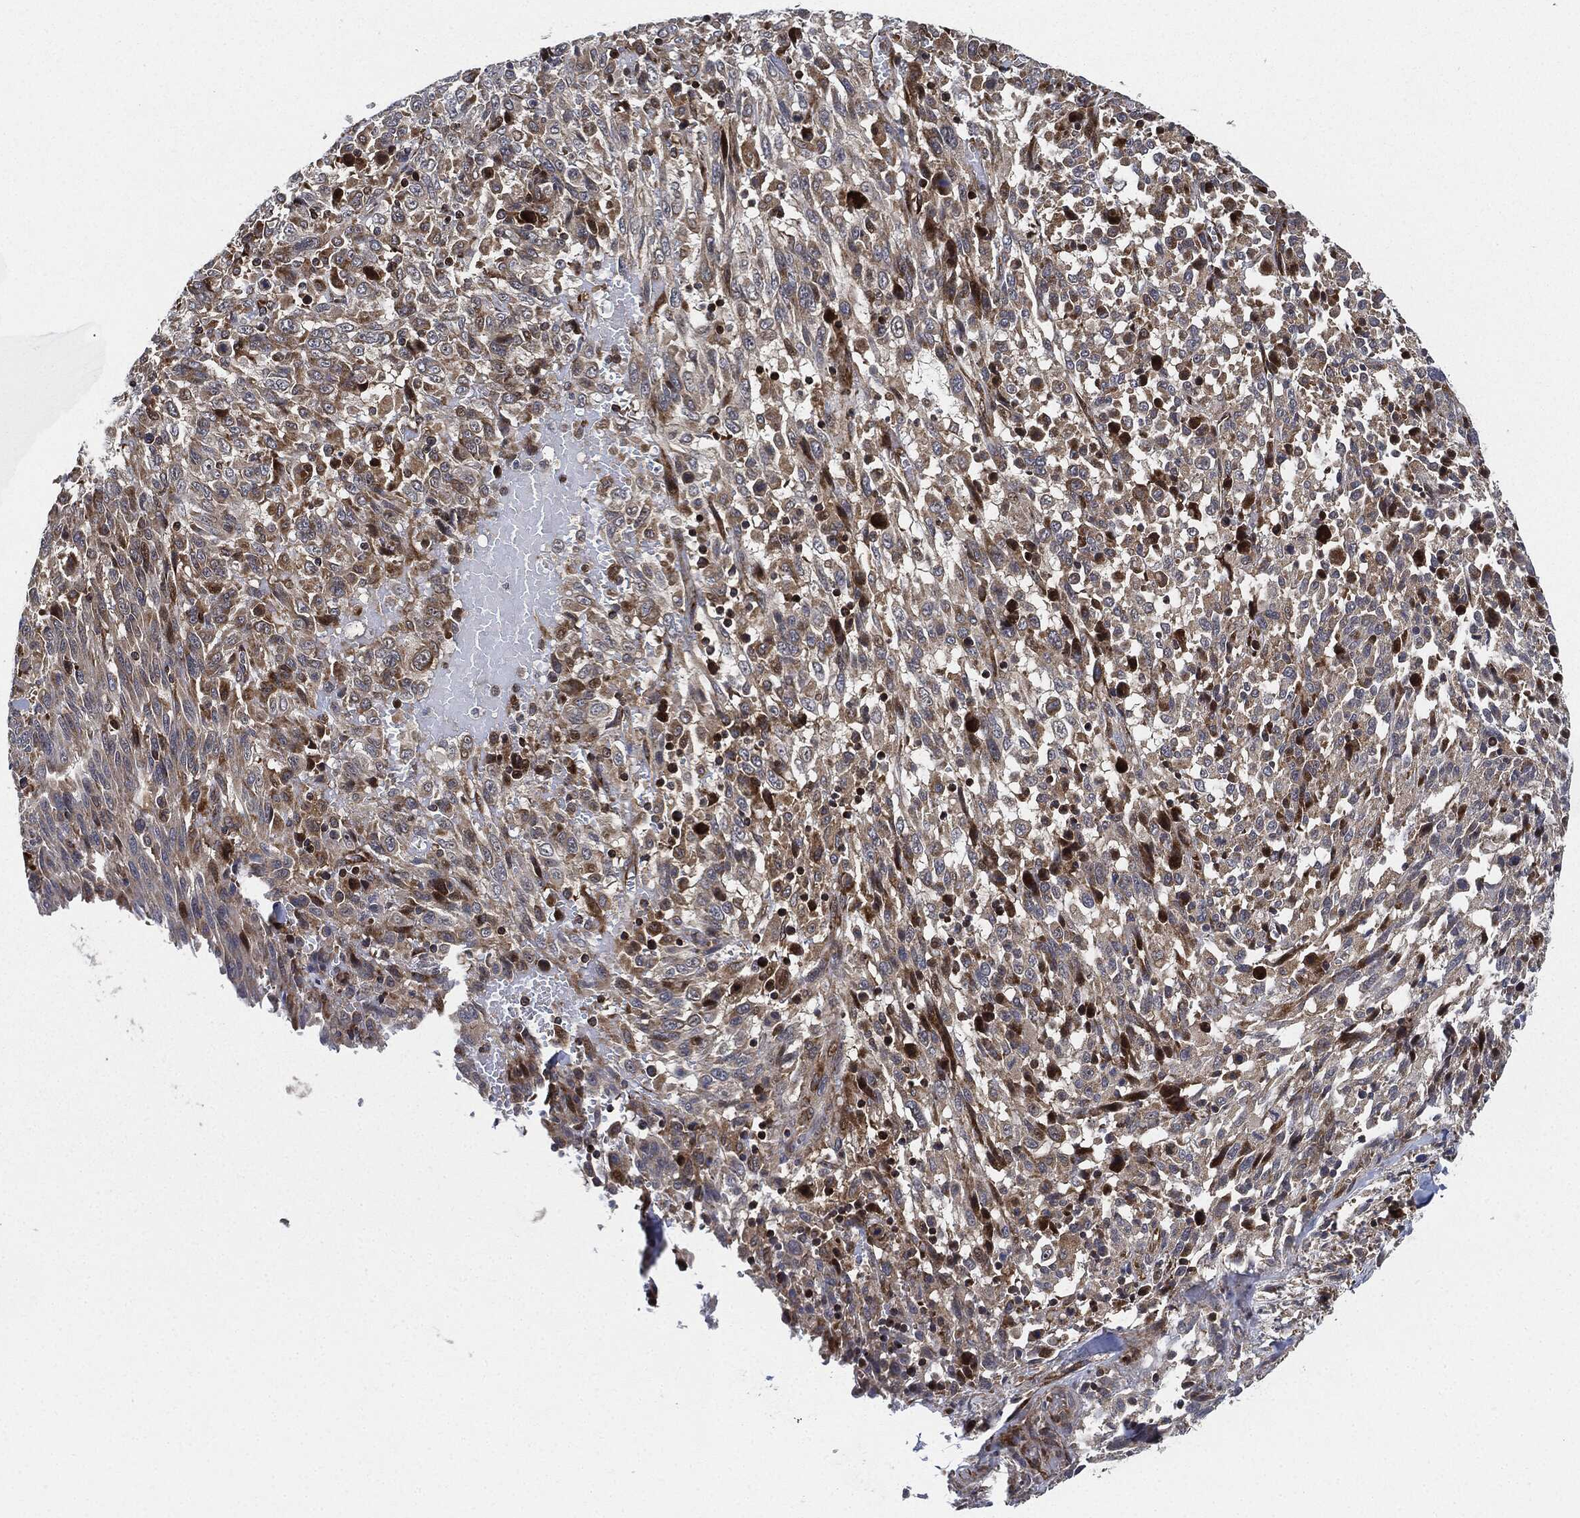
{"staining": {"intensity": "moderate", "quantity": "<25%", "location": "cytoplasmic/membranous"}, "tissue": "melanoma", "cell_type": "Tumor cells", "image_type": "cancer", "snomed": [{"axis": "morphology", "description": "Malignant melanoma, NOS"}, {"axis": "topography", "description": "Skin"}], "caption": "Moderate cytoplasmic/membranous protein positivity is appreciated in approximately <25% of tumor cells in malignant melanoma. (DAB IHC with brightfield microscopy, high magnification).", "gene": "RNASEL", "patient": {"sex": "female", "age": 91}}